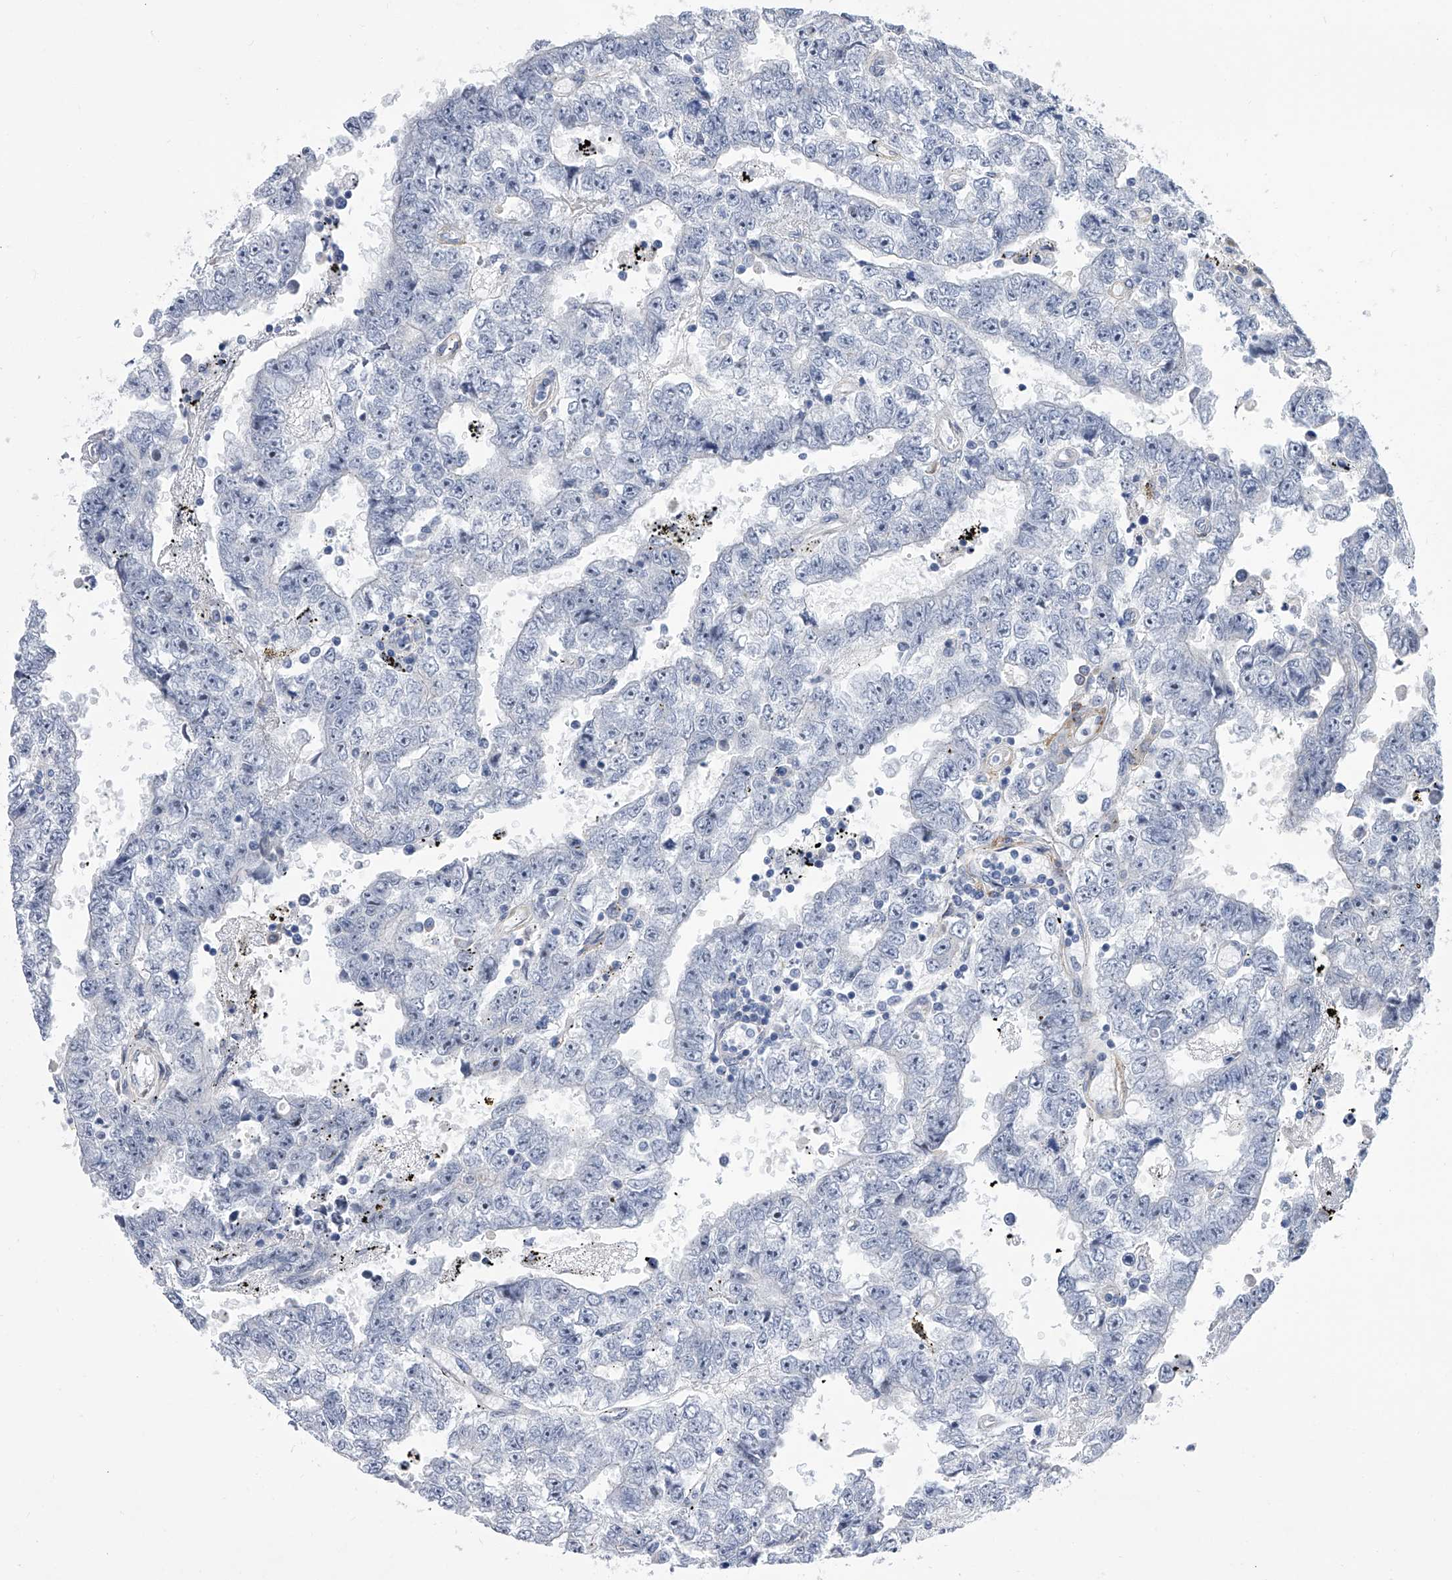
{"staining": {"intensity": "negative", "quantity": "none", "location": "none"}, "tissue": "testis cancer", "cell_type": "Tumor cells", "image_type": "cancer", "snomed": [{"axis": "morphology", "description": "Carcinoma, Embryonal, NOS"}, {"axis": "topography", "description": "Testis"}], "caption": "High power microscopy image of an IHC histopathology image of testis embryonal carcinoma, revealing no significant positivity in tumor cells.", "gene": "ALG14", "patient": {"sex": "male", "age": 25}}